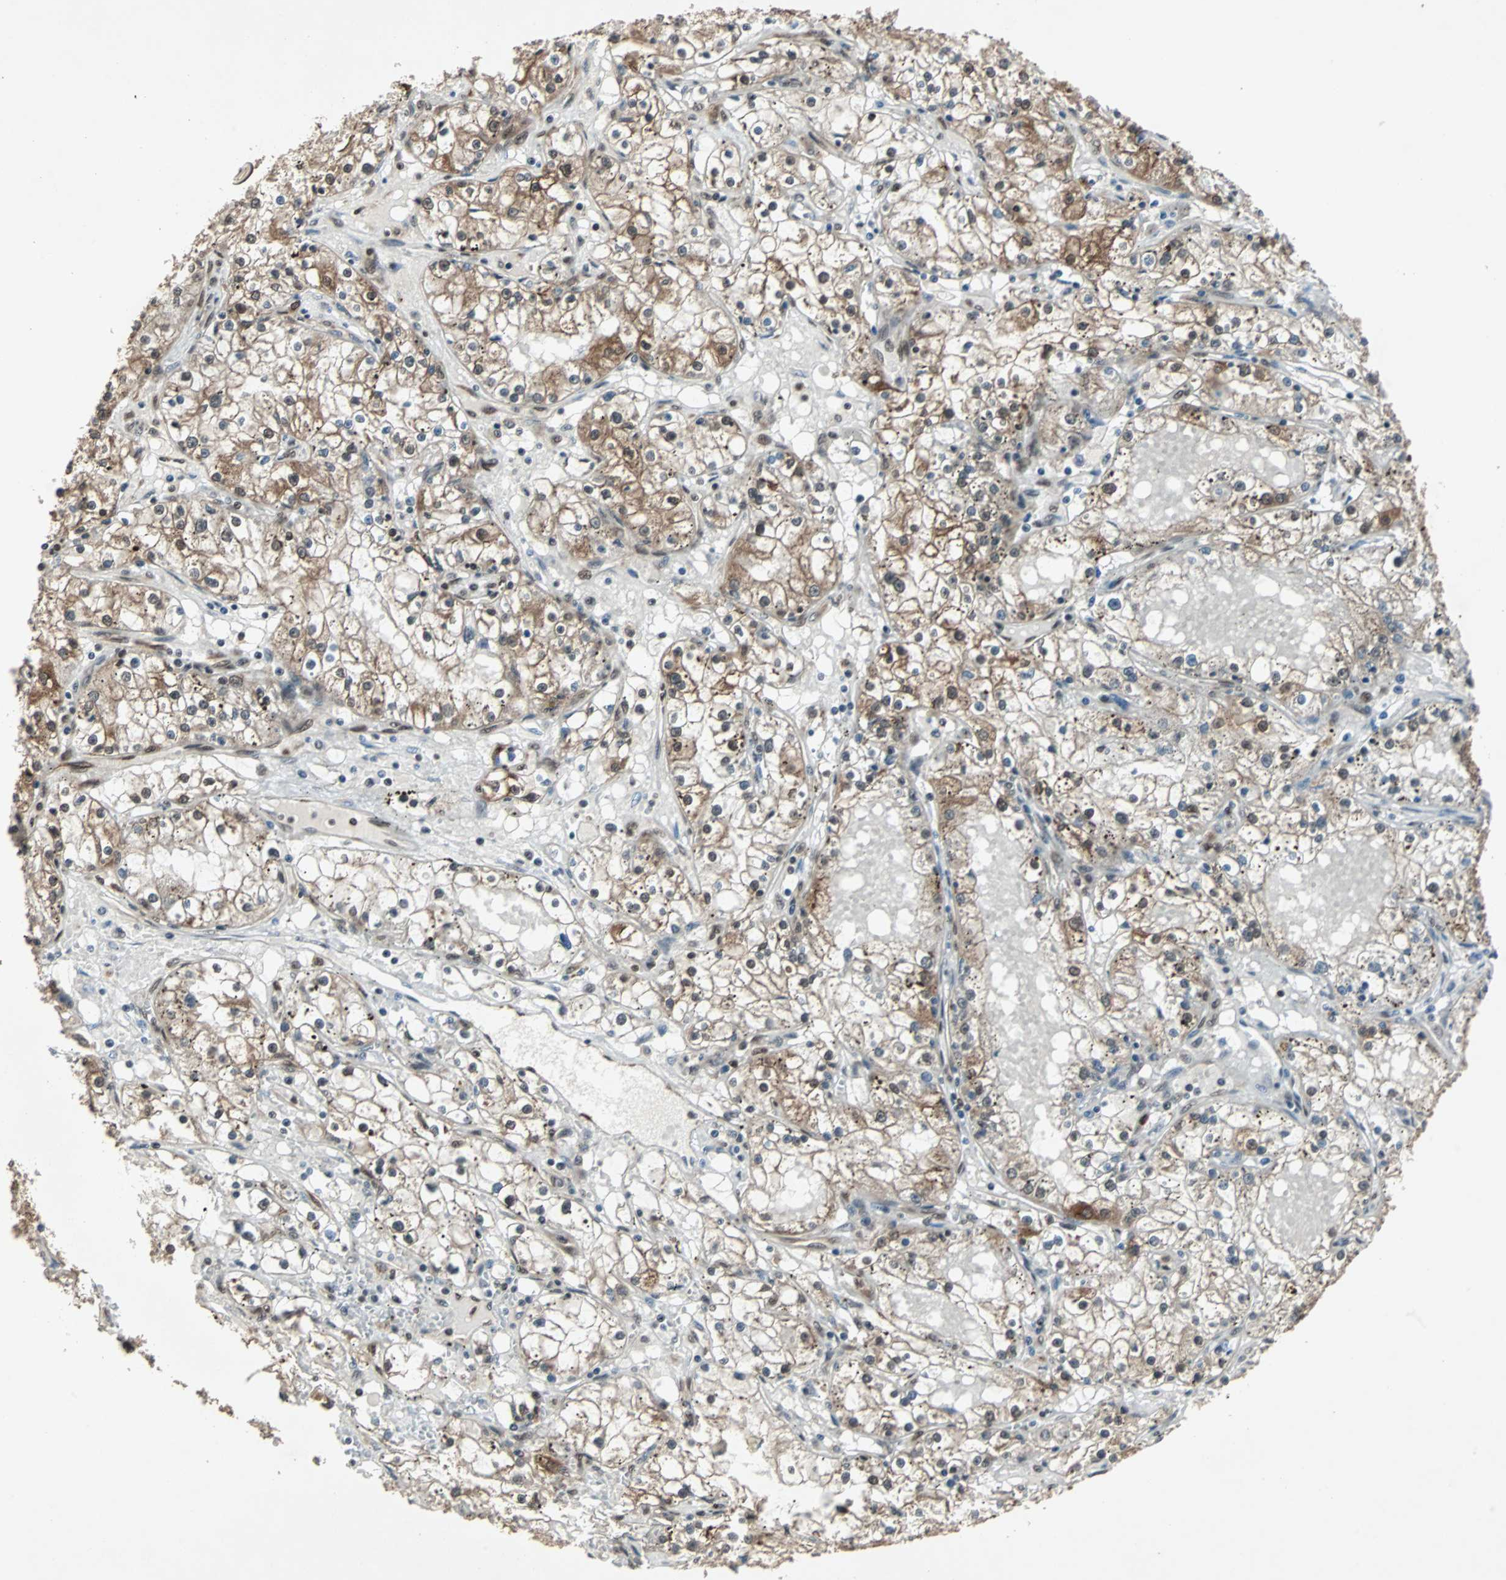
{"staining": {"intensity": "moderate", "quantity": "25%-75%", "location": "cytoplasmic/membranous,nuclear"}, "tissue": "renal cancer", "cell_type": "Tumor cells", "image_type": "cancer", "snomed": [{"axis": "morphology", "description": "Adenocarcinoma, NOS"}, {"axis": "topography", "description": "Kidney"}], "caption": "The image reveals immunohistochemical staining of adenocarcinoma (renal). There is moderate cytoplasmic/membranous and nuclear positivity is seen in approximately 25%-75% of tumor cells.", "gene": "ACLY", "patient": {"sex": "male", "age": 56}}